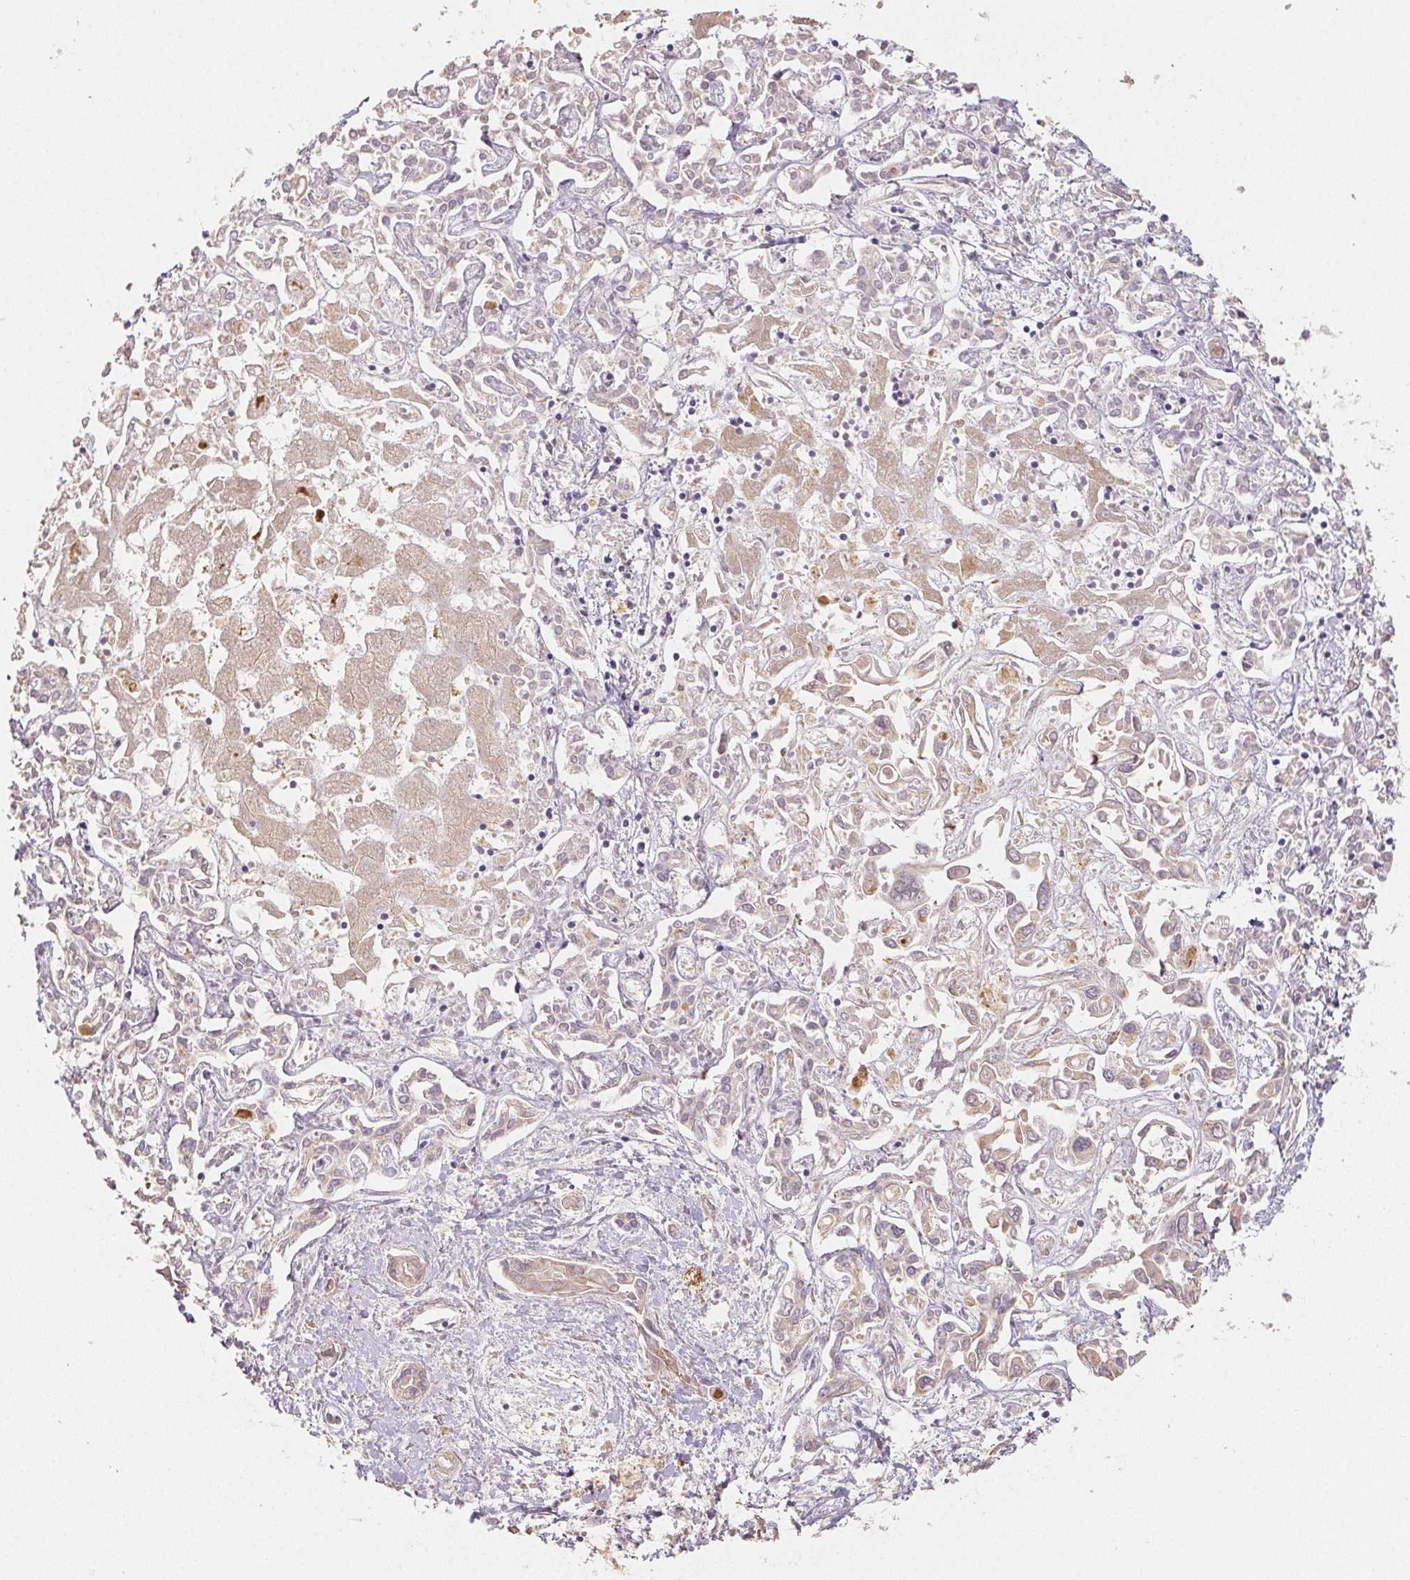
{"staining": {"intensity": "negative", "quantity": "none", "location": "none"}, "tissue": "liver cancer", "cell_type": "Tumor cells", "image_type": "cancer", "snomed": [{"axis": "morphology", "description": "Cholangiocarcinoma"}, {"axis": "topography", "description": "Liver"}], "caption": "IHC photomicrograph of neoplastic tissue: liver cholangiocarcinoma stained with DAB (3,3'-diaminobenzidine) demonstrates no significant protein positivity in tumor cells. The staining is performed using DAB (3,3'-diaminobenzidine) brown chromogen with nuclei counter-stained in using hematoxylin.", "gene": "ACVR1B", "patient": {"sex": "female", "age": 64}}